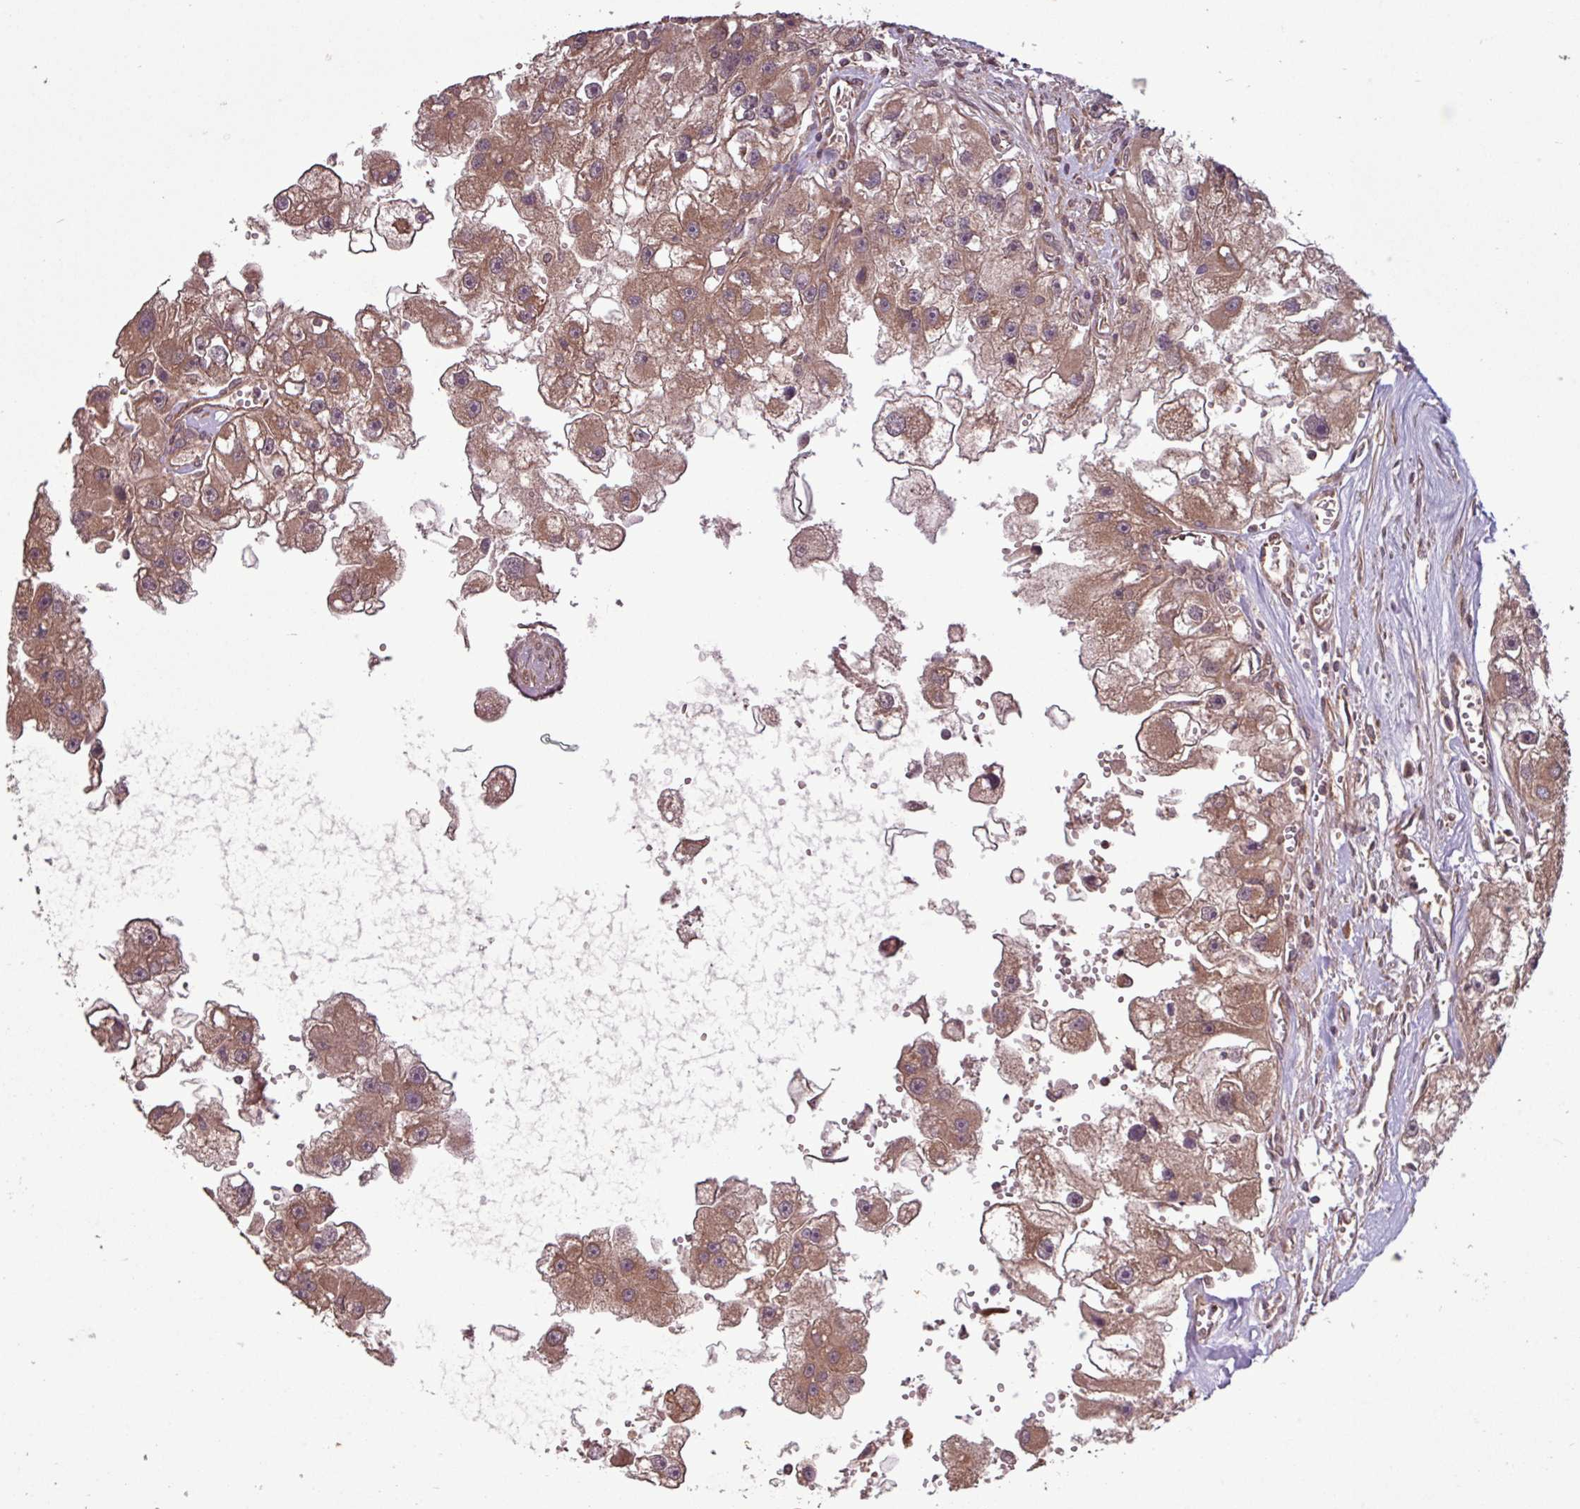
{"staining": {"intensity": "moderate", "quantity": ">75%", "location": "cytoplasmic/membranous"}, "tissue": "renal cancer", "cell_type": "Tumor cells", "image_type": "cancer", "snomed": [{"axis": "morphology", "description": "Adenocarcinoma, NOS"}, {"axis": "topography", "description": "Kidney"}], "caption": "This micrograph shows IHC staining of human adenocarcinoma (renal), with medium moderate cytoplasmic/membranous expression in approximately >75% of tumor cells.", "gene": "TRABD2A", "patient": {"sex": "male", "age": 63}}